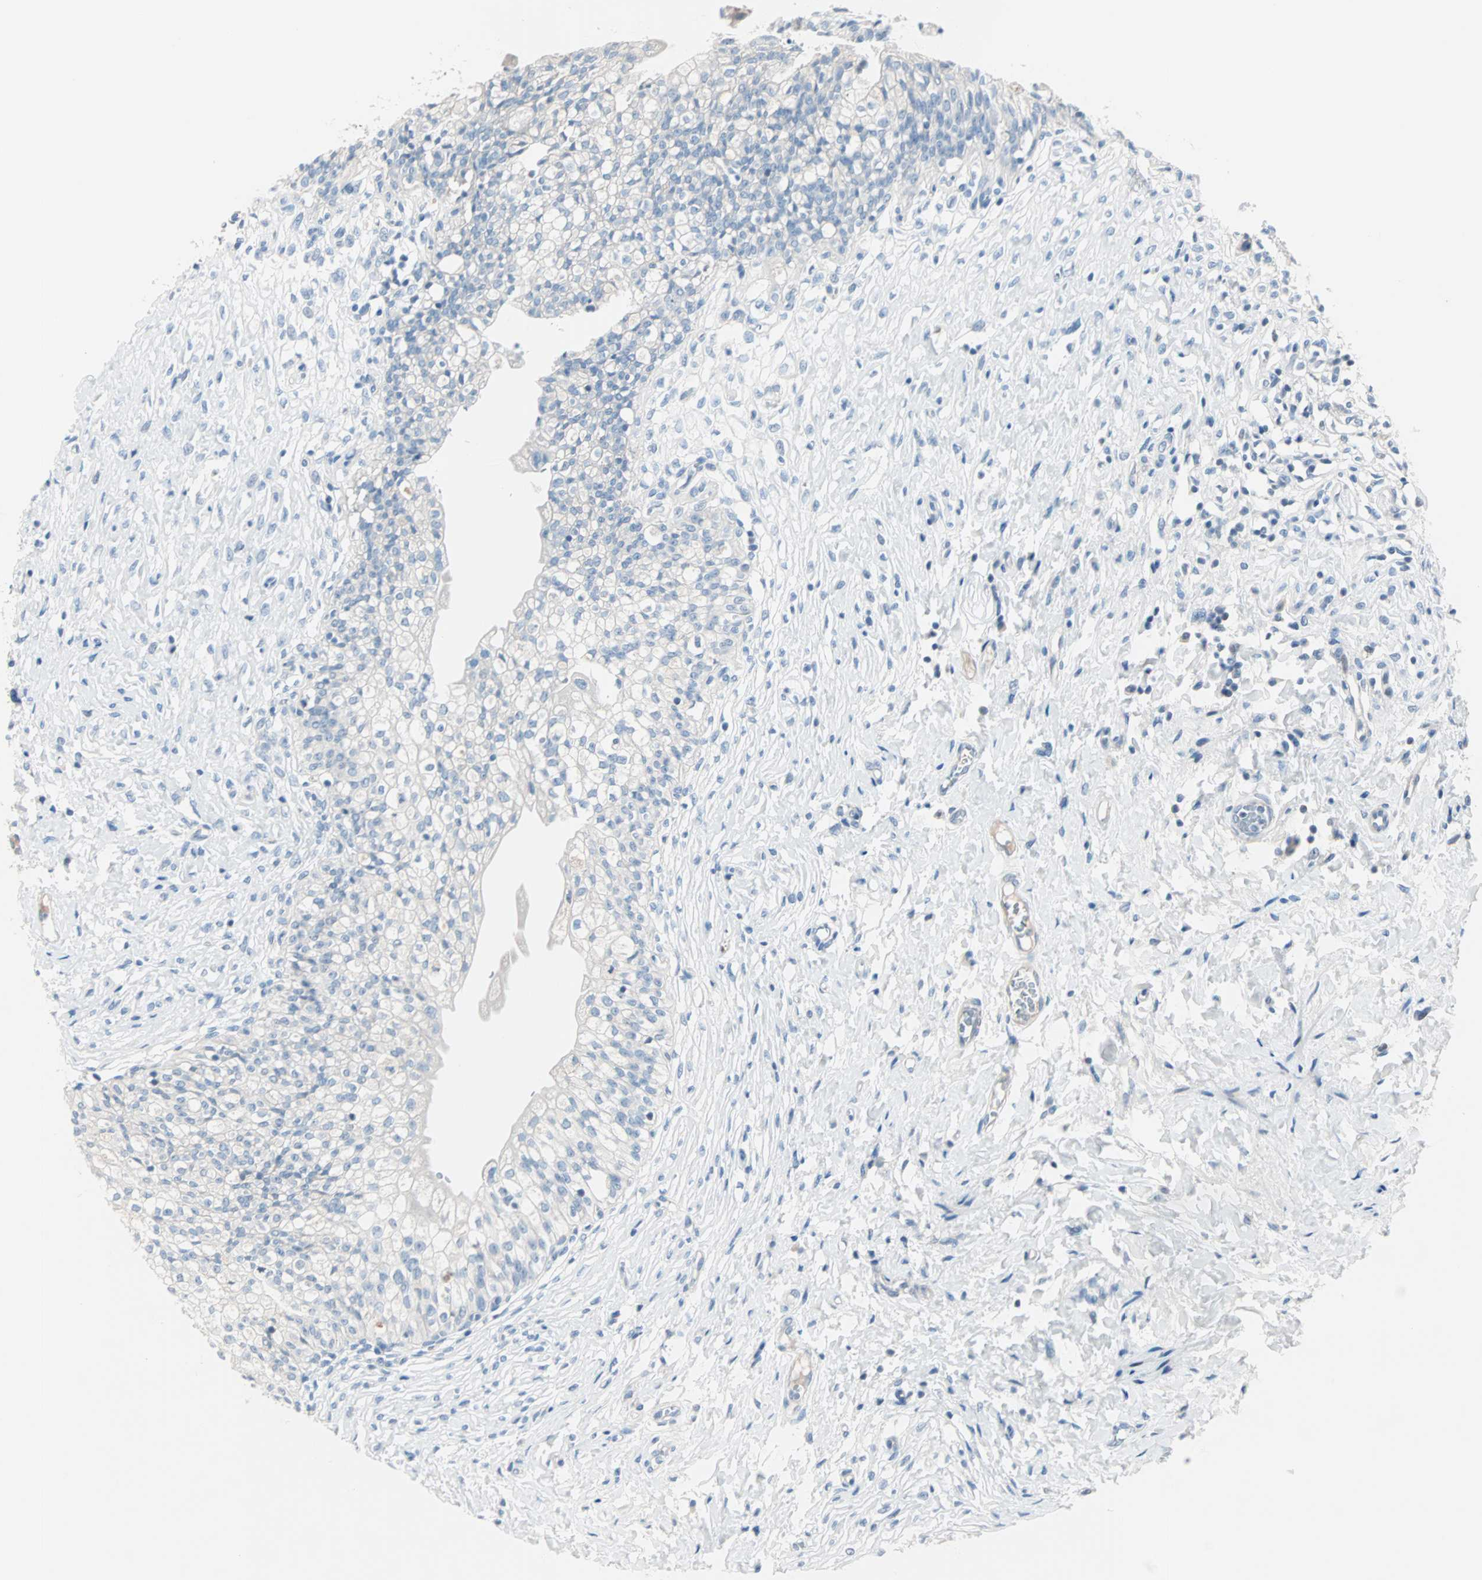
{"staining": {"intensity": "negative", "quantity": "none", "location": "none"}, "tissue": "urinary bladder", "cell_type": "Urothelial cells", "image_type": "normal", "snomed": [{"axis": "morphology", "description": "Normal tissue, NOS"}, {"axis": "morphology", "description": "Inflammation, NOS"}, {"axis": "topography", "description": "Urinary bladder"}], "caption": "An image of human urinary bladder is negative for staining in urothelial cells. (DAB (3,3'-diaminobenzidine) immunohistochemistry (IHC) visualized using brightfield microscopy, high magnification).", "gene": "NEFH", "patient": {"sex": "female", "age": 80}}